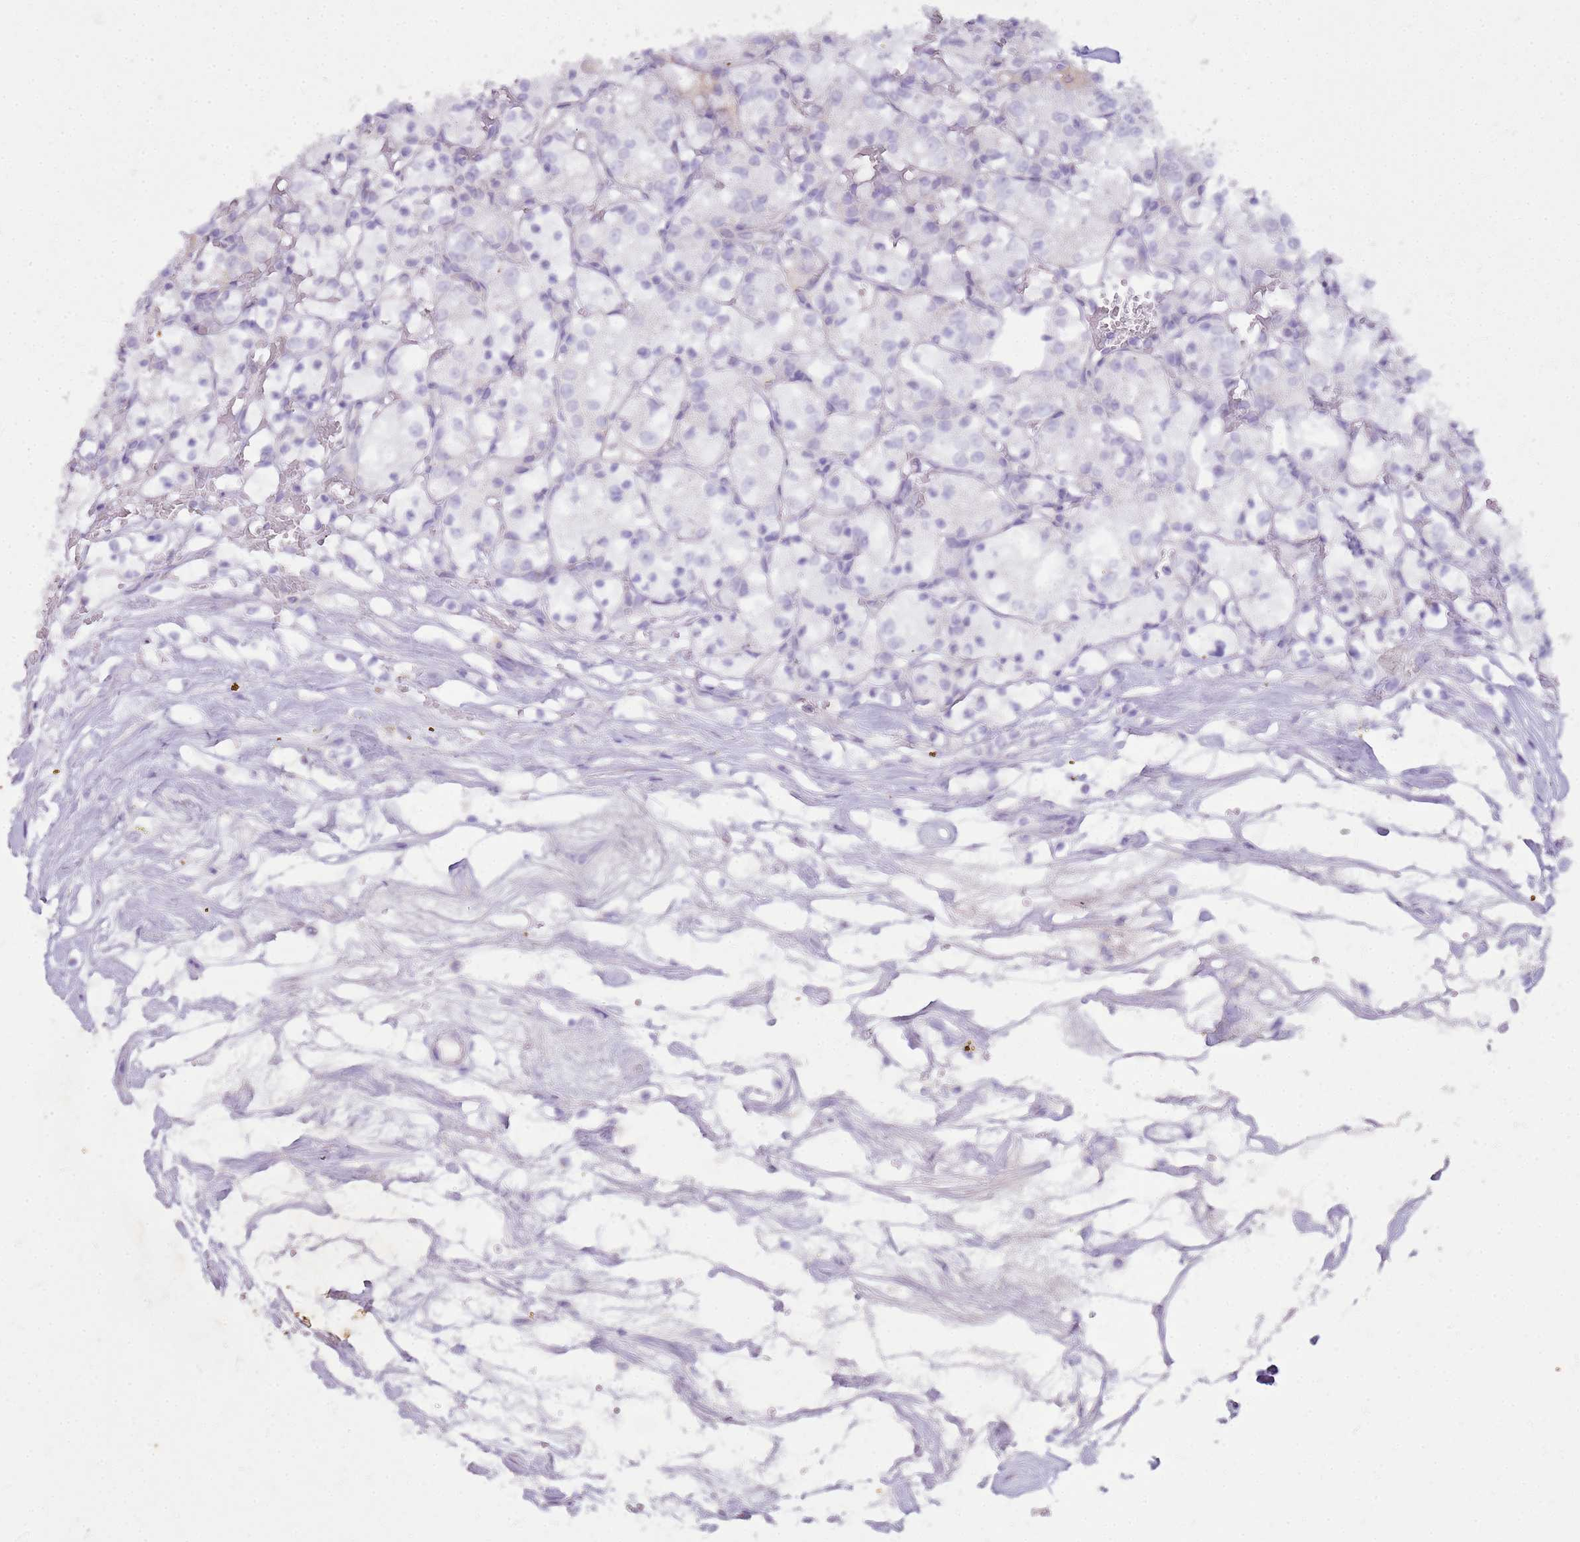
{"staining": {"intensity": "negative", "quantity": "none", "location": "none"}, "tissue": "renal cancer", "cell_type": "Tumor cells", "image_type": "cancer", "snomed": [{"axis": "morphology", "description": "Adenocarcinoma, NOS"}, {"axis": "topography", "description": "Kidney"}], "caption": "An immunohistochemistry histopathology image of renal adenocarcinoma is shown. There is no staining in tumor cells of renal adenocarcinoma.", "gene": "FABP2", "patient": {"sex": "female", "age": 69}}